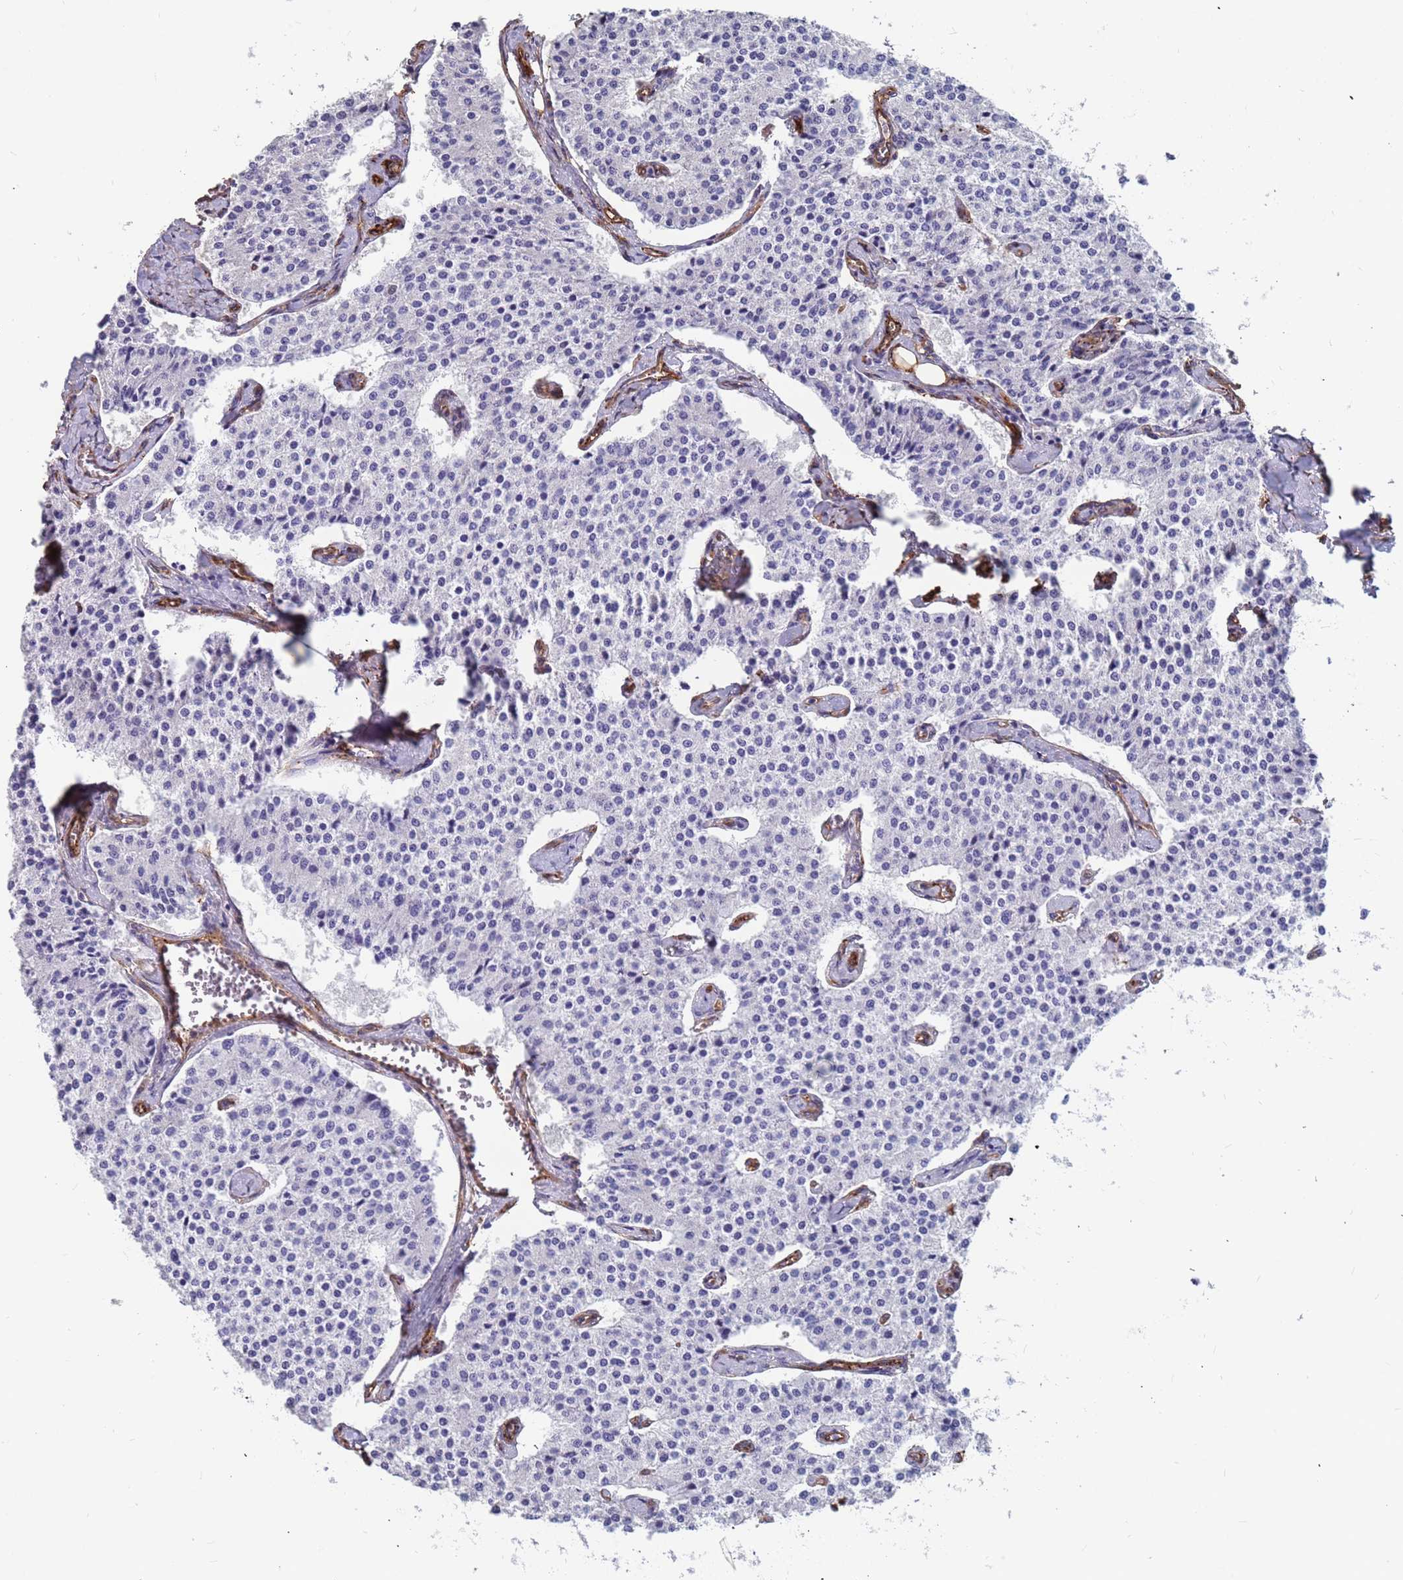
{"staining": {"intensity": "negative", "quantity": "none", "location": "none"}, "tissue": "carcinoid", "cell_type": "Tumor cells", "image_type": "cancer", "snomed": [{"axis": "morphology", "description": "Carcinoid, malignant, NOS"}, {"axis": "topography", "description": "Colon"}], "caption": "The photomicrograph shows no staining of tumor cells in carcinoid (malignant).", "gene": "EHD2", "patient": {"sex": "female", "age": 52}}